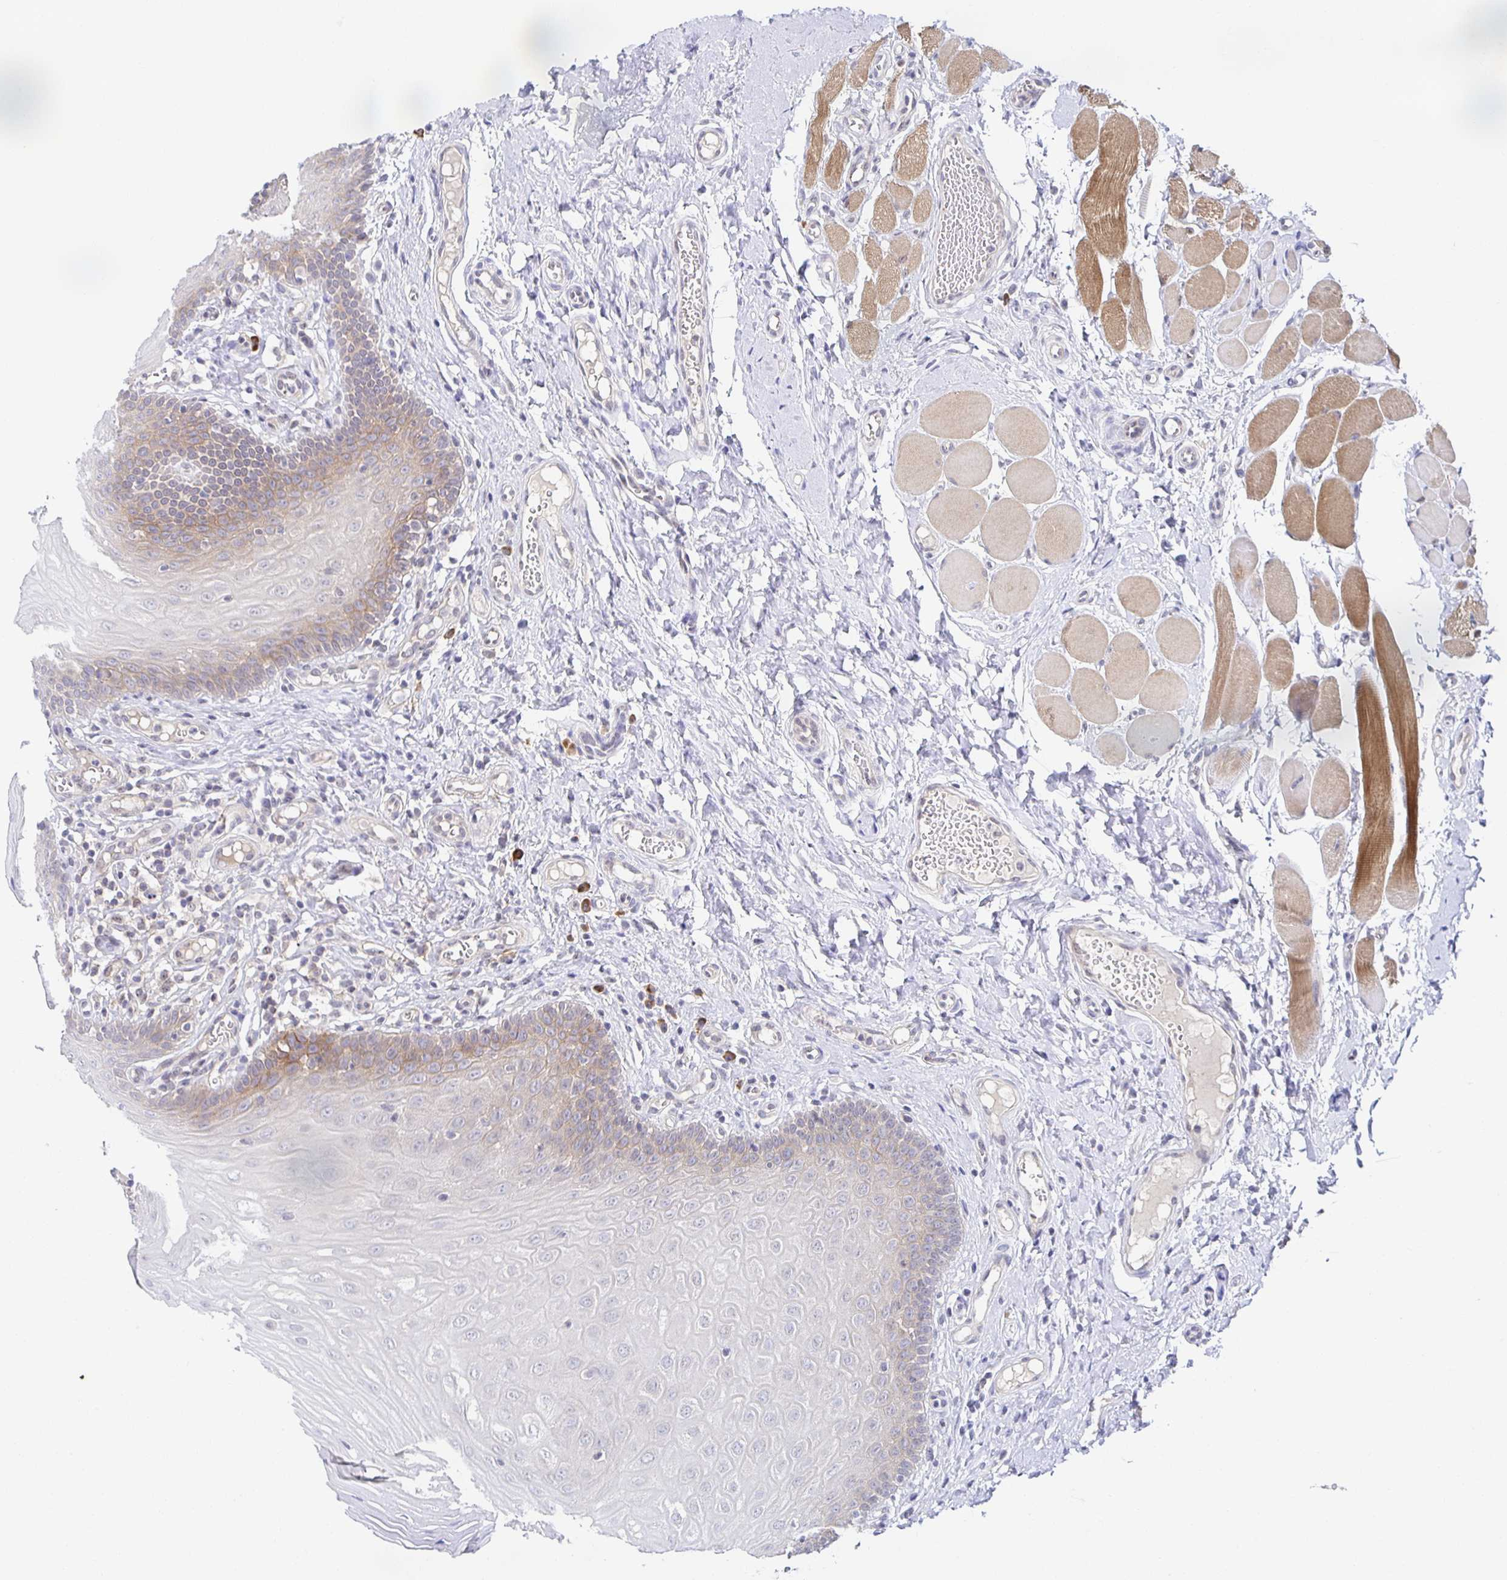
{"staining": {"intensity": "weak", "quantity": "<25%", "location": "cytoplasmic/membranous"}, "tissue": "oral mucosa", "cell_type": "Squamous epithelial cells", "image_type": "normal", "snomed": [{"axis": "morphology", "description": "Normal tissue, NOS"}, {"axis": "topography", "description": "Oral tissue"}, {"axis": "topography", "description": "Tounge, NOS"}], "caption": "IHC histopathology image of normal oral mucosa: oral mucosa stained with DAB reveals no significant protein positivity in squamous epithelial cells.", "gene": "BAD", "patient": {"sex": "female", "age": 58}}